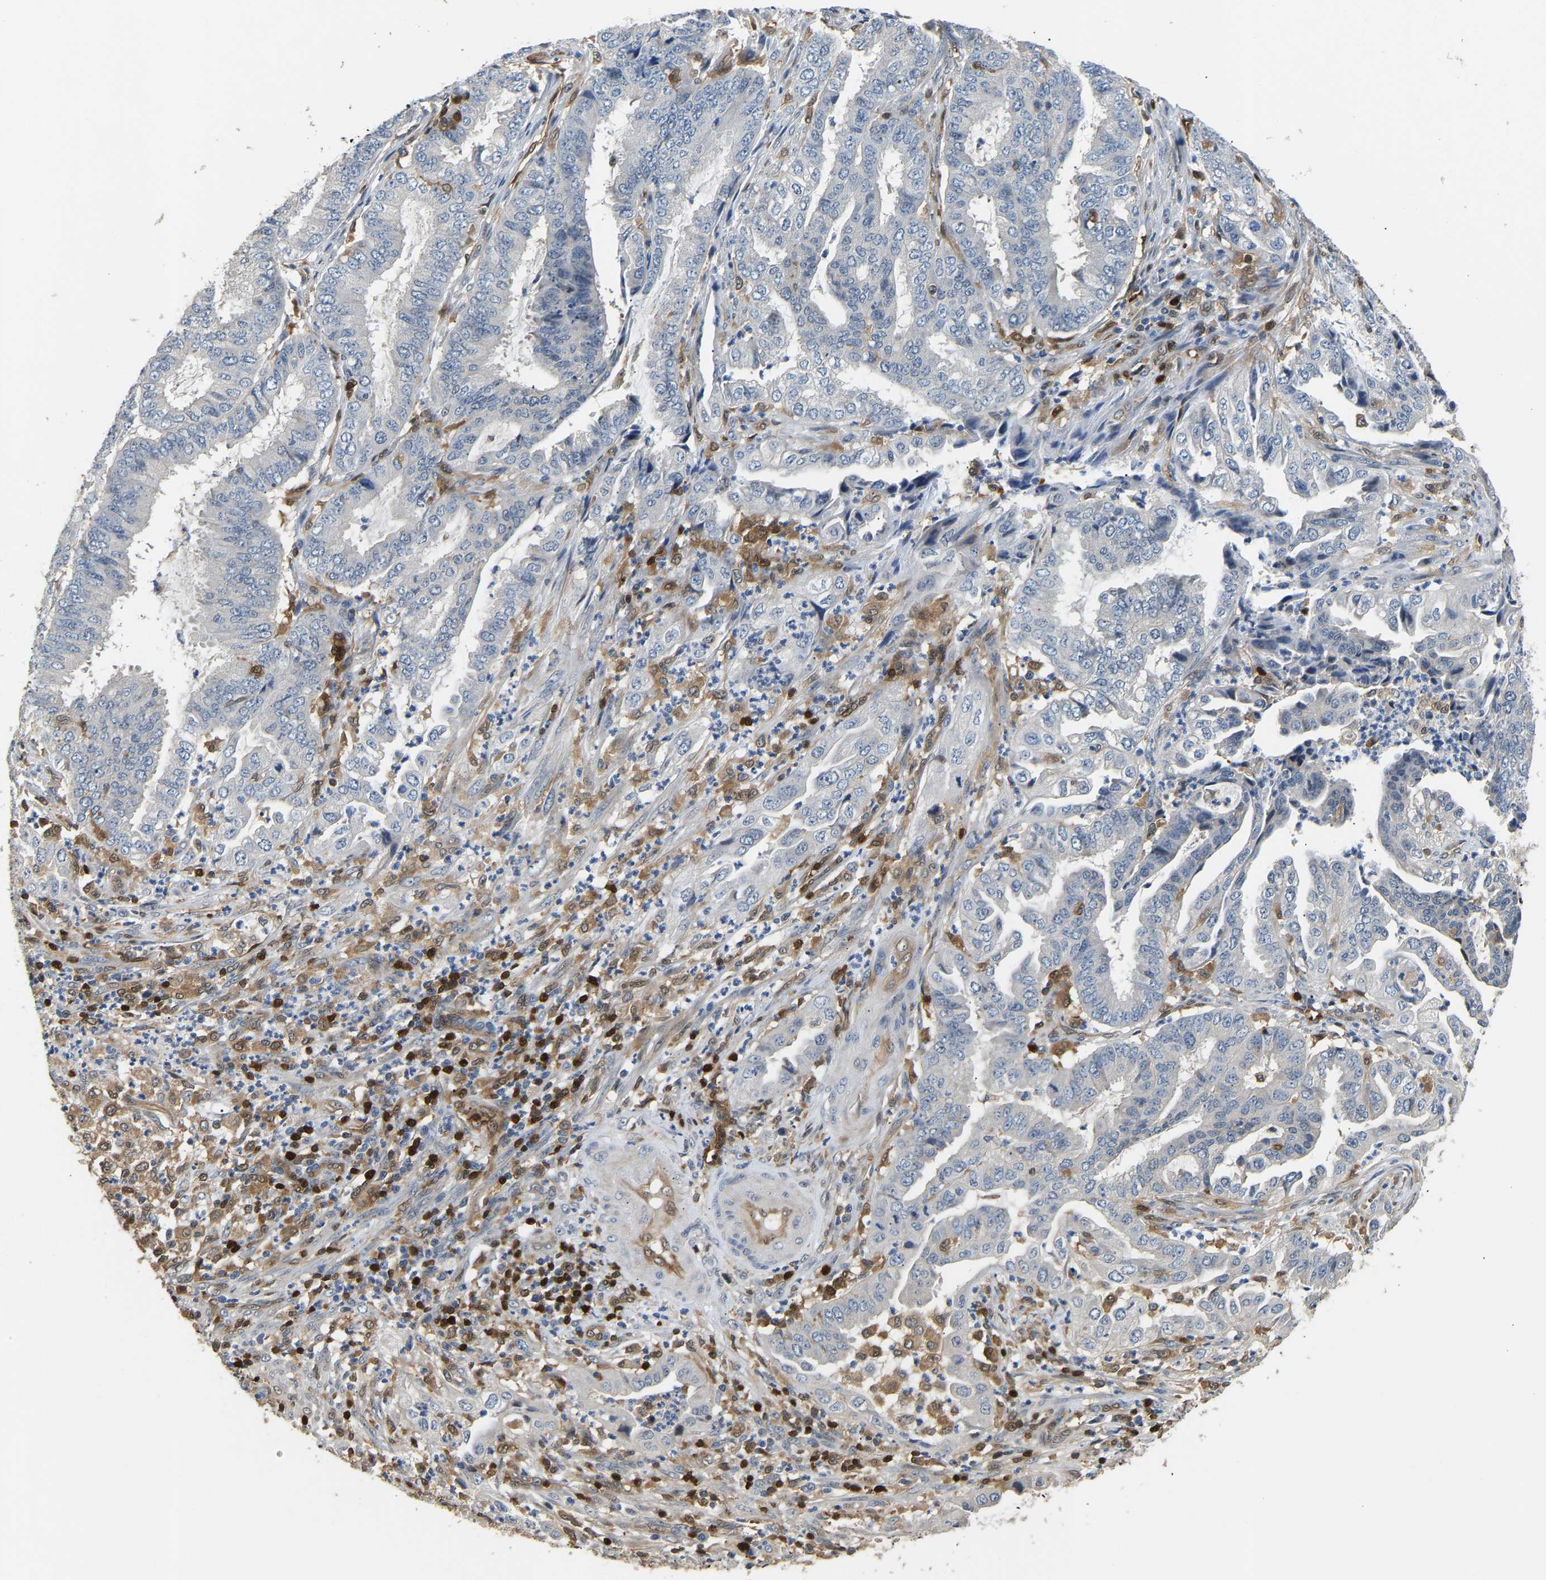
{"staining": {"intensity": "negative", "quantity": "none", "location": "none"}, "tissue": "endometrial cancer", "cell_type": "Tumor cells", "image_type": "cancer", "snomed": [{"axis": "morphology", "description": "Adenocarcinoma, NOS"}, {"axis": "topography", "description": "Endometrium"}], "caption": "This histopathology image is of adenocarcinoma (endometrial) stained with IHC to label a protein in brown with the nuclei are counter-stained blue. There is no staining in tumor cells. The staining is performed using DAB brown chromogen with nuclei counter-stained in using hematoxylin.", "gene": "GIMAP7", "patient": {"sex": "female", "age": 51}}